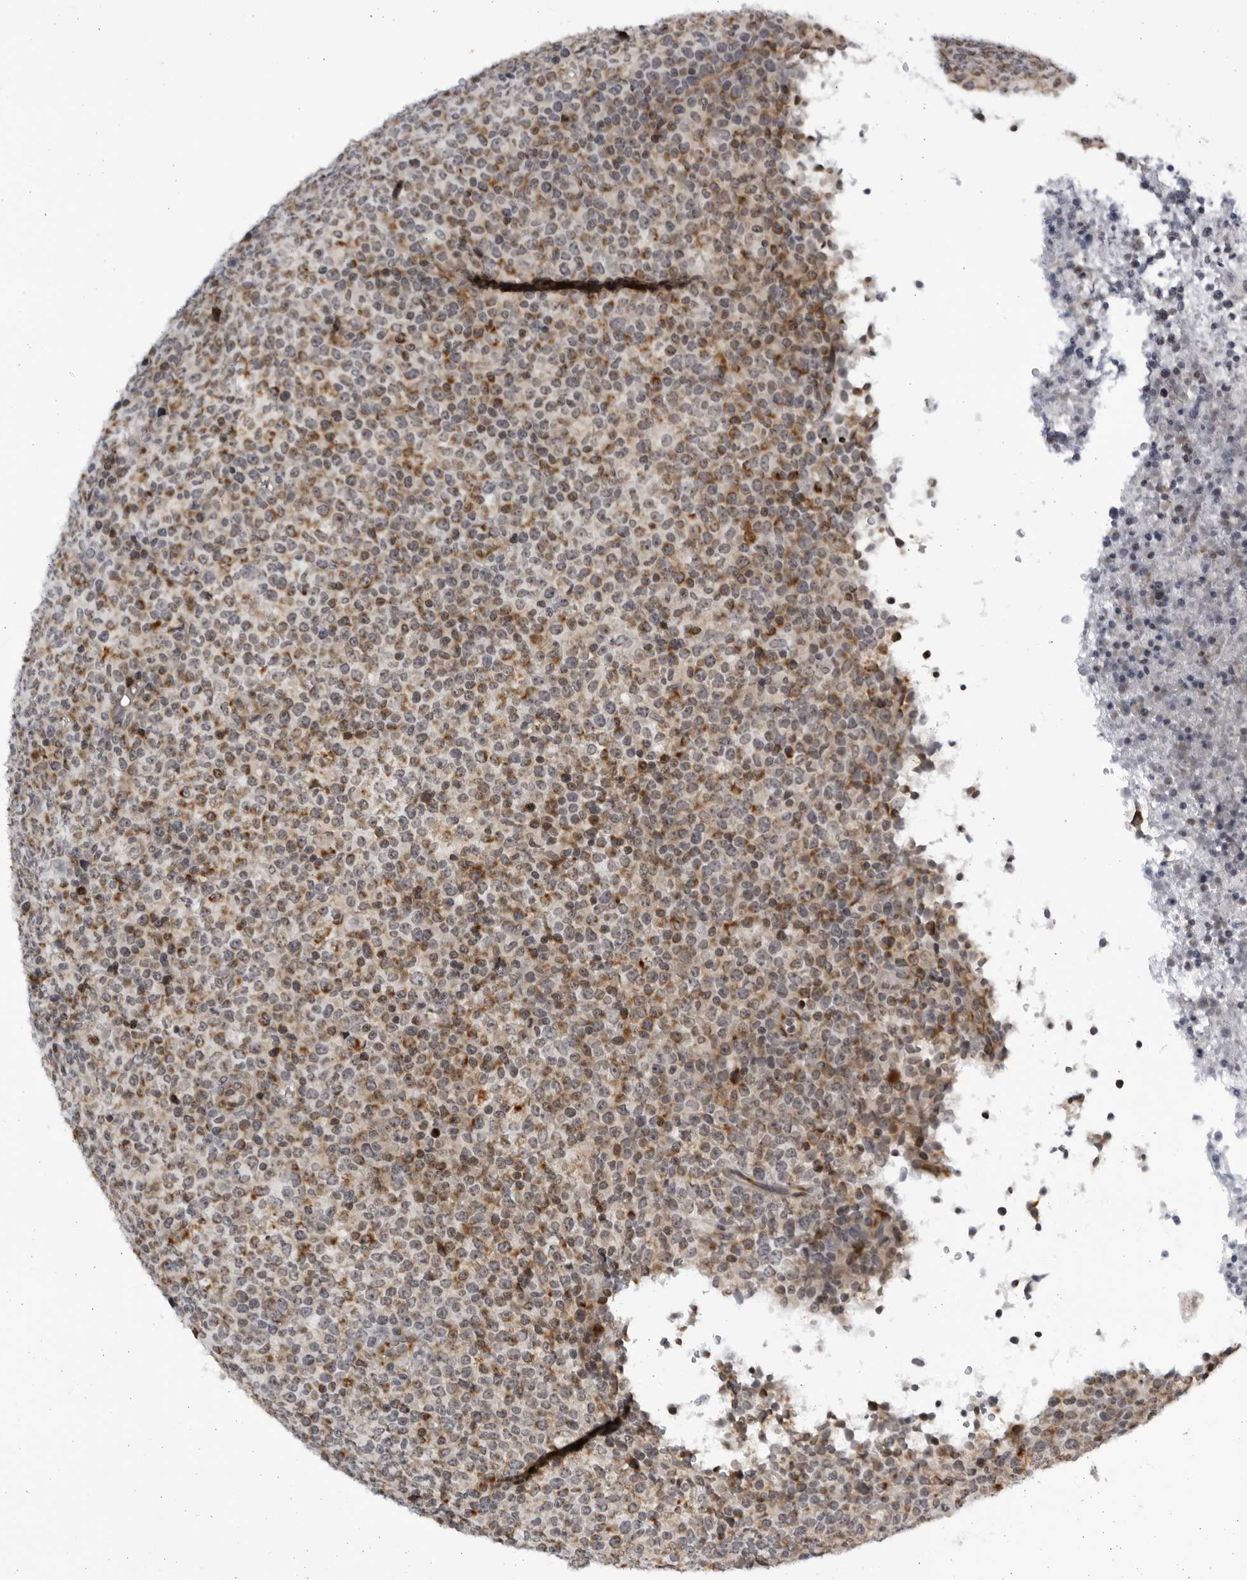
{"staining": {"intensity": "moderate", "quantity": ">75%", "location": "cytoplasmic/membranous"}, "tissue": "lymphoma", "cell_type": "Tumor cells", "image_type": "cancer", "snomed": [{"axis": "morphology", "description": "Malignant lymphoma, non-Hodgkin's type, High grade"}, {"axis": "topography", "description": "Lymph node"}], "caption": "A brown stain shows moderate cytoplasmic/membranous expression of a protein in malignant lymphoma, non-Hodgkin's type (high-grade) tumor cells.", "gene": "SLC25A22", "patient": {"sex": "male", "age": 13}}